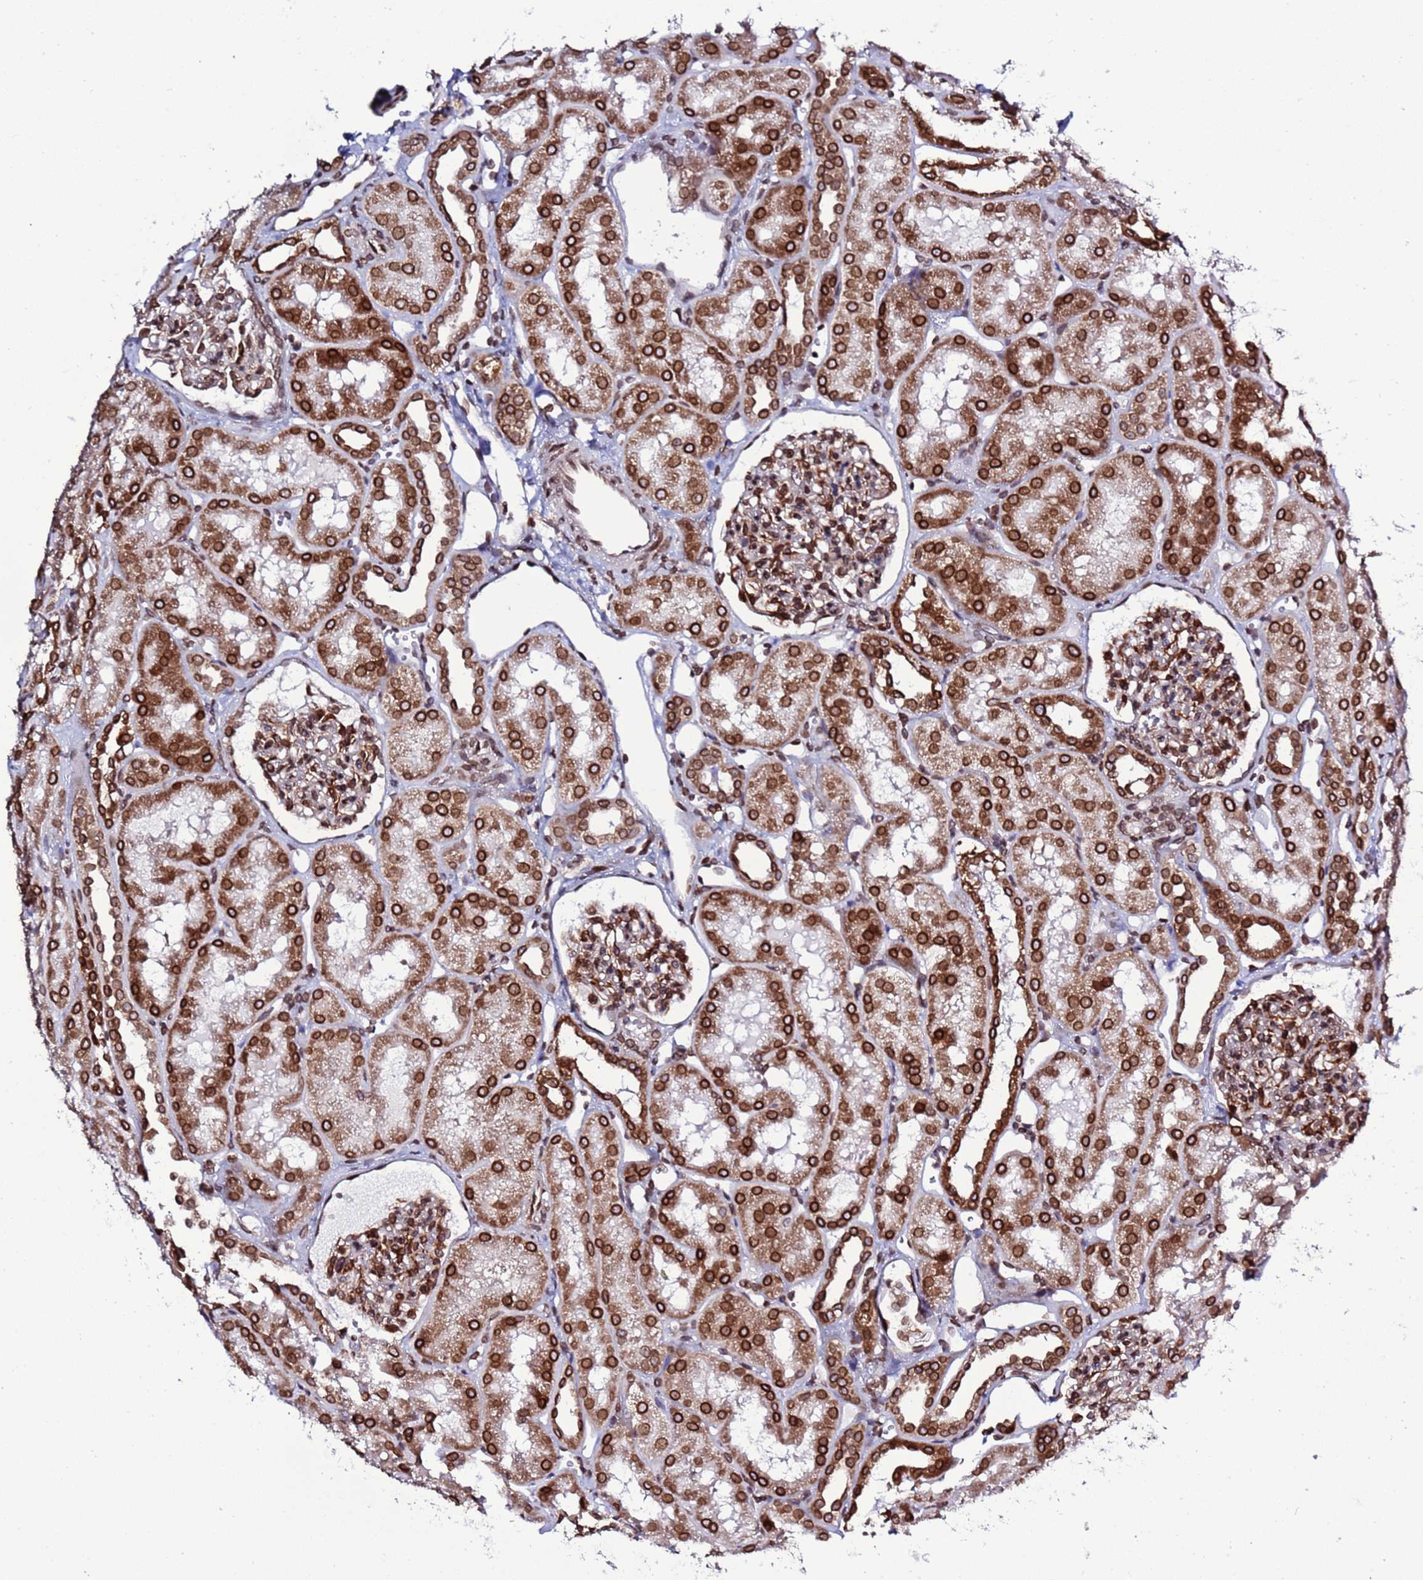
{"staining": {"intensity": "moderate", "quantity": ">75%", "location": "cytoplasmic/membranous,nuclear"}, "tissue": "kidney", "cell_type": "Cells in glomeruli", "image_type": "normal", "snomed": [{"axis": "morphology", "description": "Normal tissue, NOS"}, {"axis": "topography", "description": "Kidney"}, {"axis": "topography", "description": "Urinary bladder"}], "caption": "Kidney stained with a brown dye demonstrates moderate cytoplasmic/membranous,nuclear positive positivity in about >75% of cells in glomeruli.", "gene": "TOR1AIP1", "patient": {"sex": "male", "age": 16}}